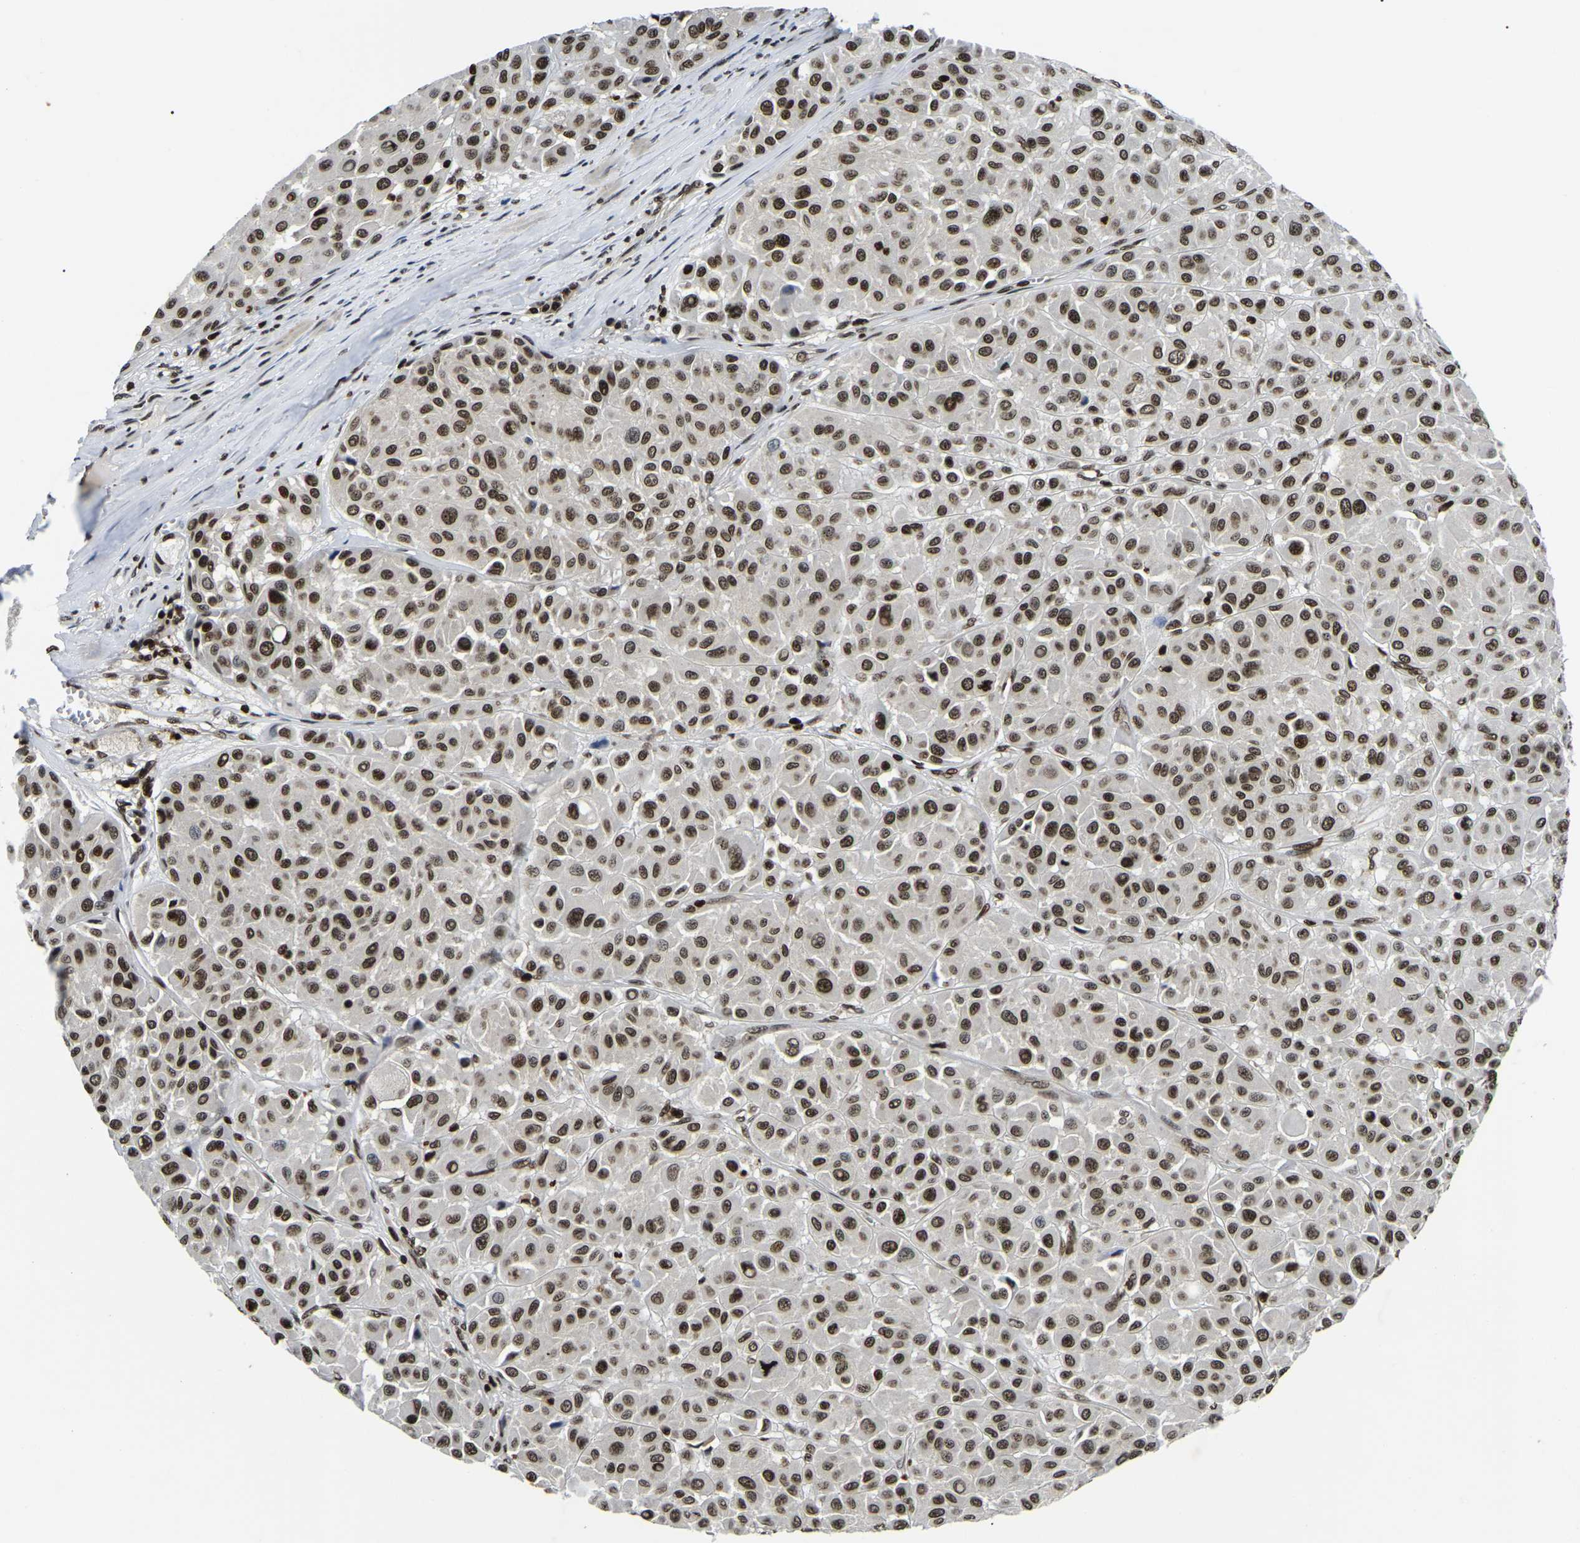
{"staining": {"intensity": "strong", "quantity": ">75%", "location": "nuclear"}, "tissue": "melanoma", "cell_type": "Tumor cells", "image_type": "cancer", "snomed": [{"axis": "morphology", "description": "Malignant melanoma, Metastatic site"}, {"axis": "topography", "description": "Soft tissue"}], "caption": "Tumor cells exhibit strong nuclear positivity in approximately >75% of cells in melanoma.", "gene": "LRRC61", "patient": {"sex": "male", "age": 41}}